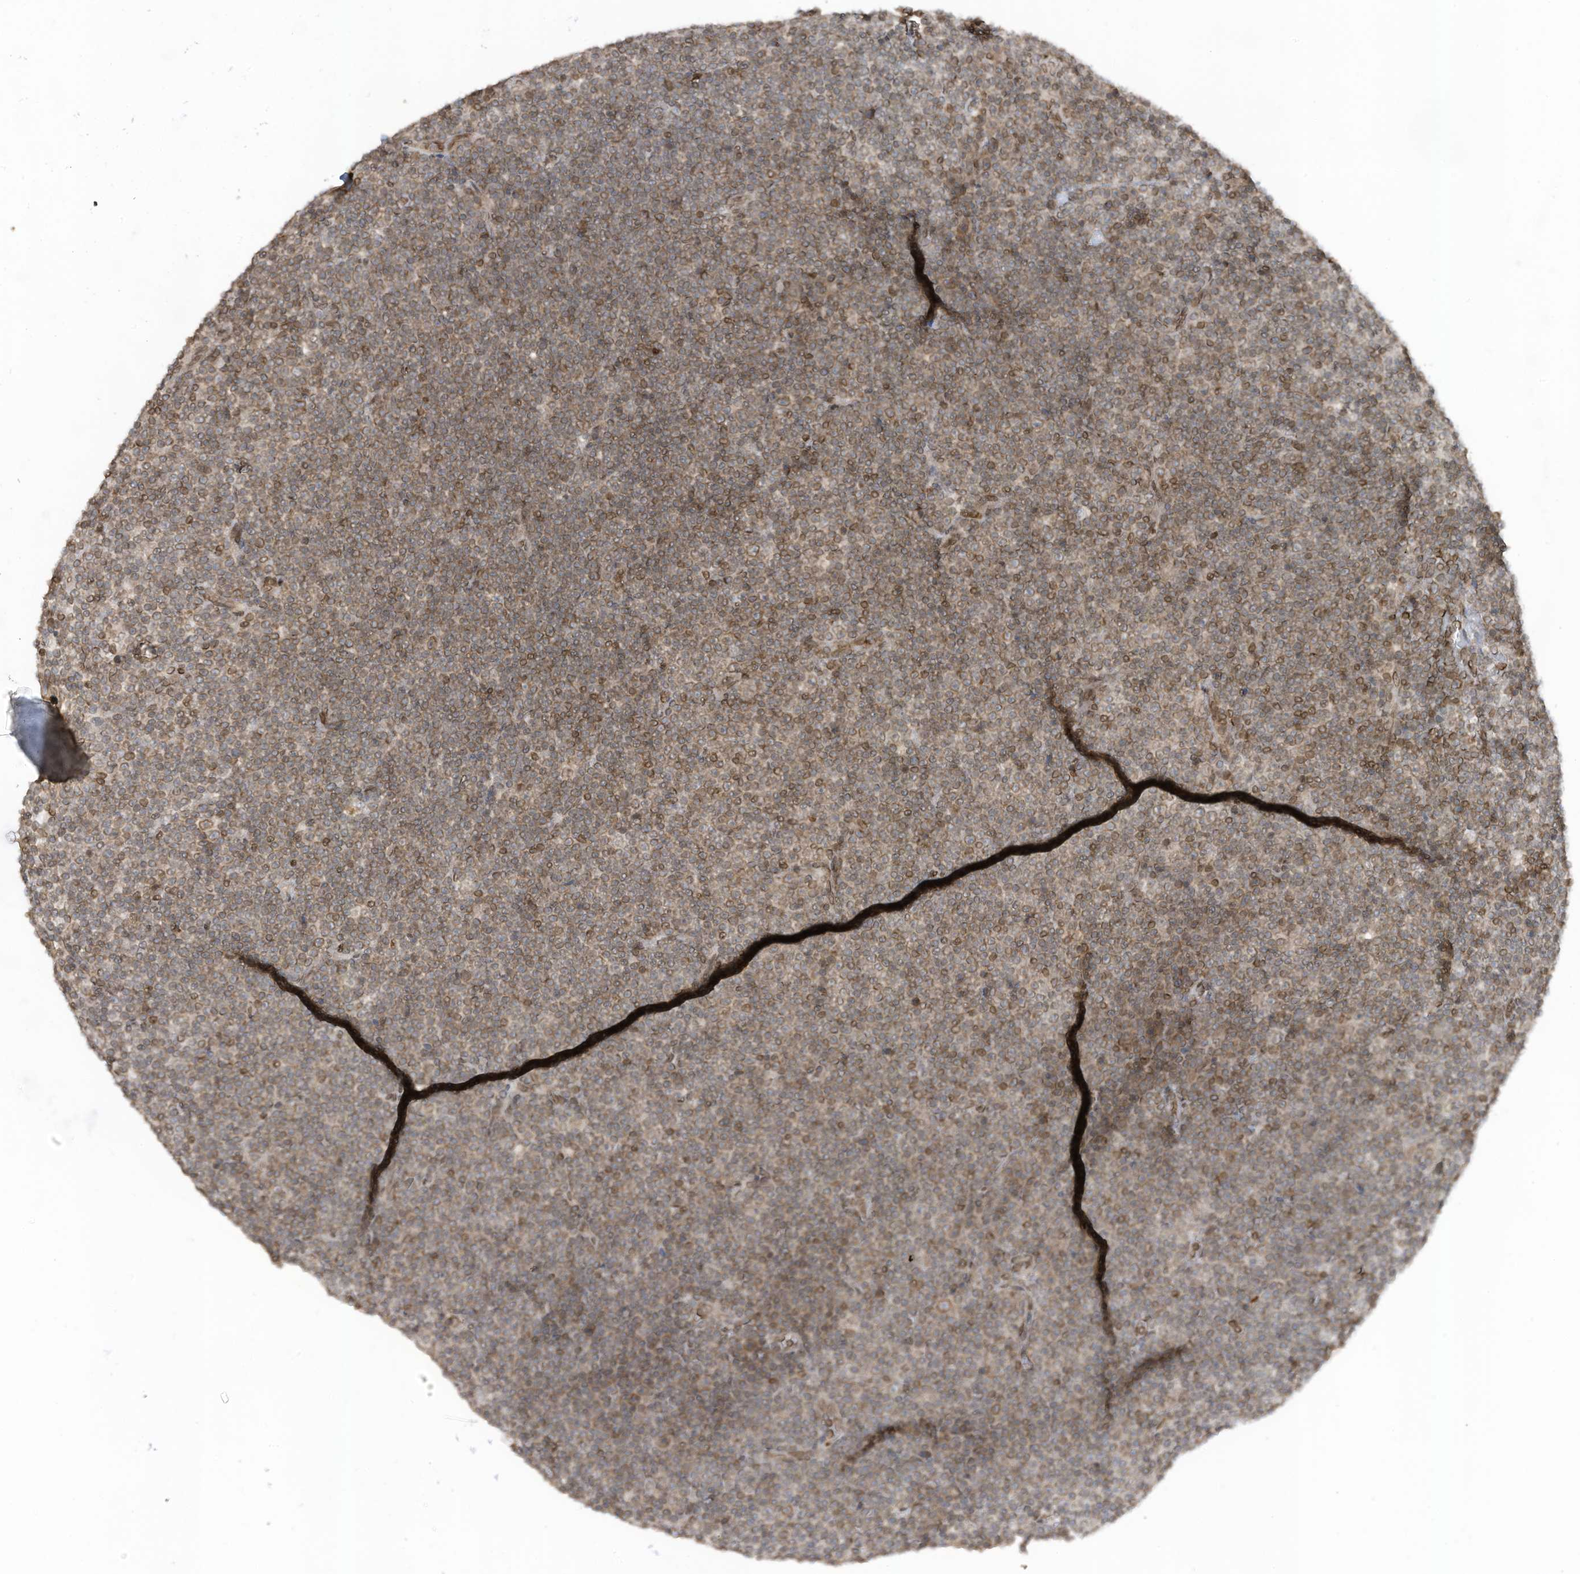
{"staining": {"intensity": "weak", "quantity": ">75%", "location": "cytoplasmic/membranous,nuclear"}, "tissue": "lymphoma", "cell_type": "Tumor cells", "image_type": "cancer", "snomed": [{"axis": "morphology", "description": "Malignant lymphoma, non-Hodgkin's type, Low grade"}, {"axis": "topography", "description": "Lymph node"}], "caption": "Approximately >75% of tumor cells in human malignant lymphoma, non-Hodgkin's type (low-grade) display weak cytoplasmic/membranous and nuclear protein staining as visualized by brown immunohistochemical staining.", "gene": "RABL3", "patient": {"sex": "female", "age": 67}}